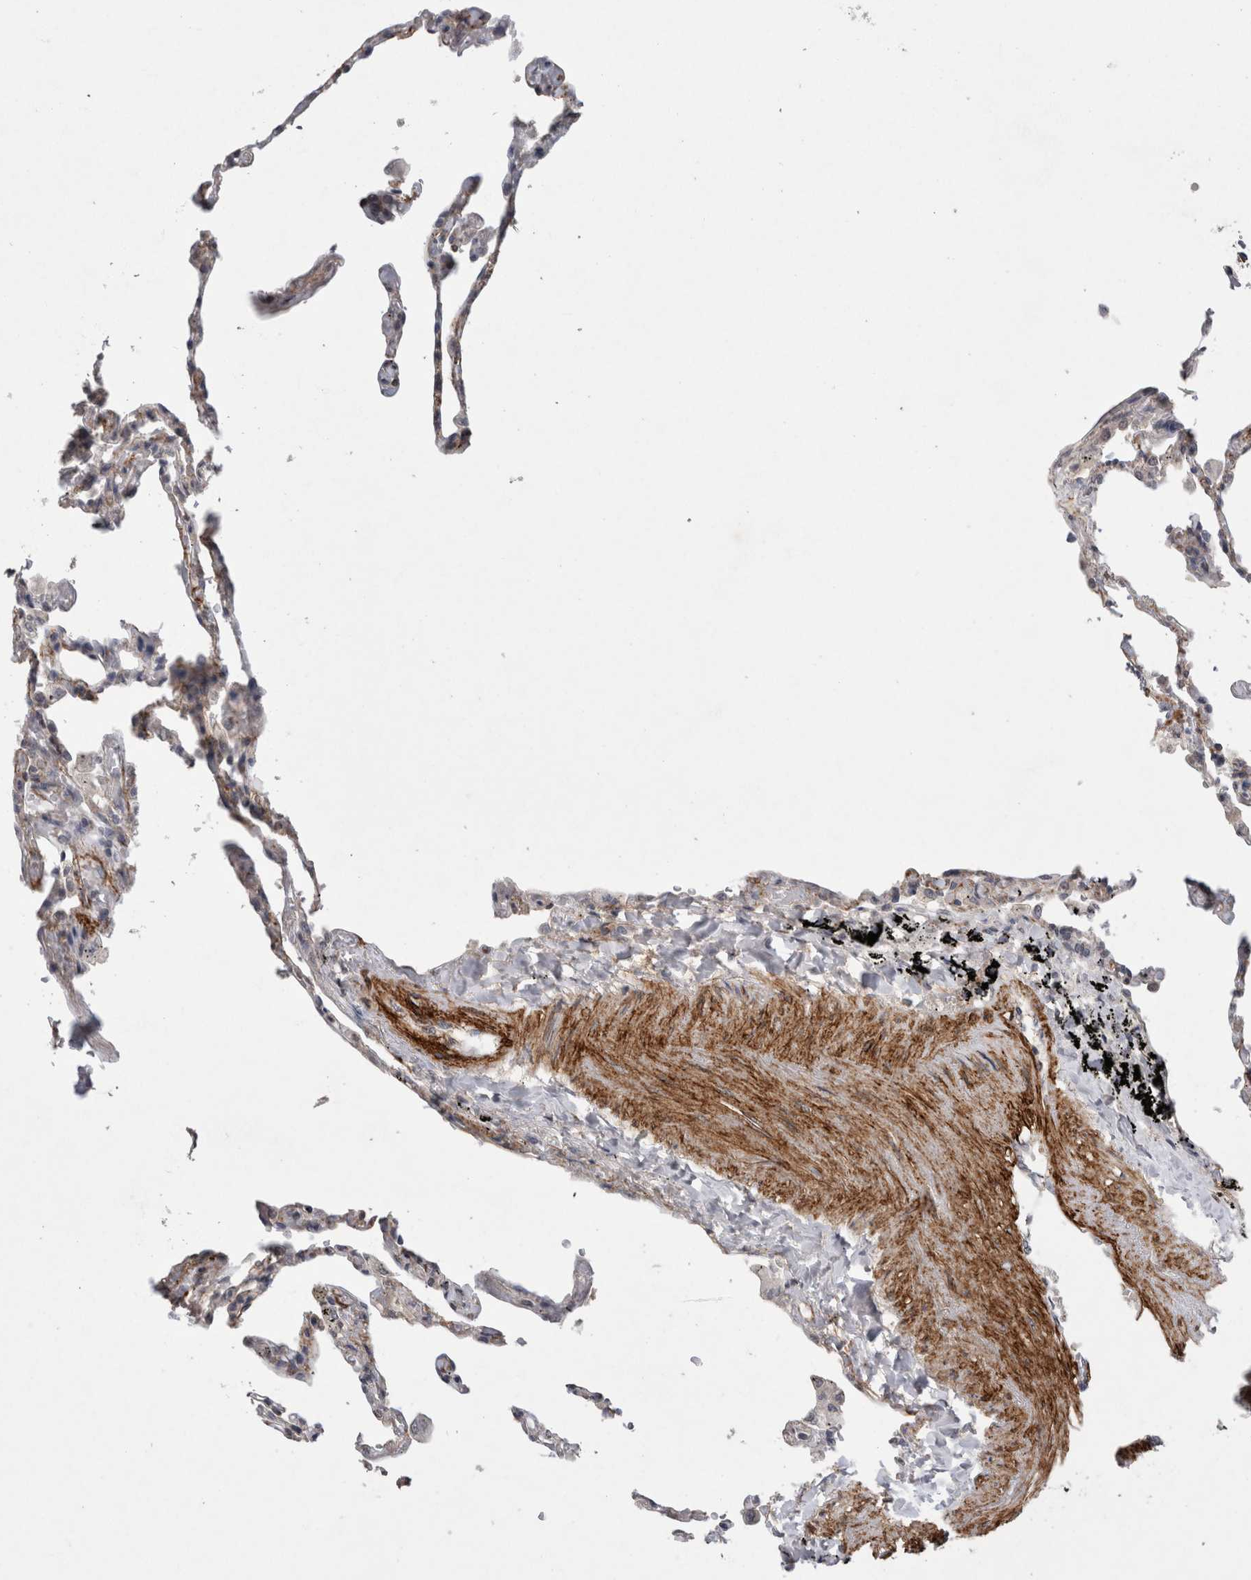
{"staining": {"intensity": "weak", "quantity": "25%-75%", "location": "cytoplasmic/membranous"}, "tissue": "lung", "cell_type": "Alveolar cells", "image_type": "normal", "snomed": [{"axis": "morphology", "description": "Normal tissue, NOS"}, {"axis": "topography", "description": "Lung"}], "caption": "Protein staining by immunohistochemistry (IHC) displays weak cytoplasmic/membranous staining in approximately 25%-75% of alveolar cells in benign lung.", "gene": "CDH13", "patient": {"sex": "male", "age": 59}}